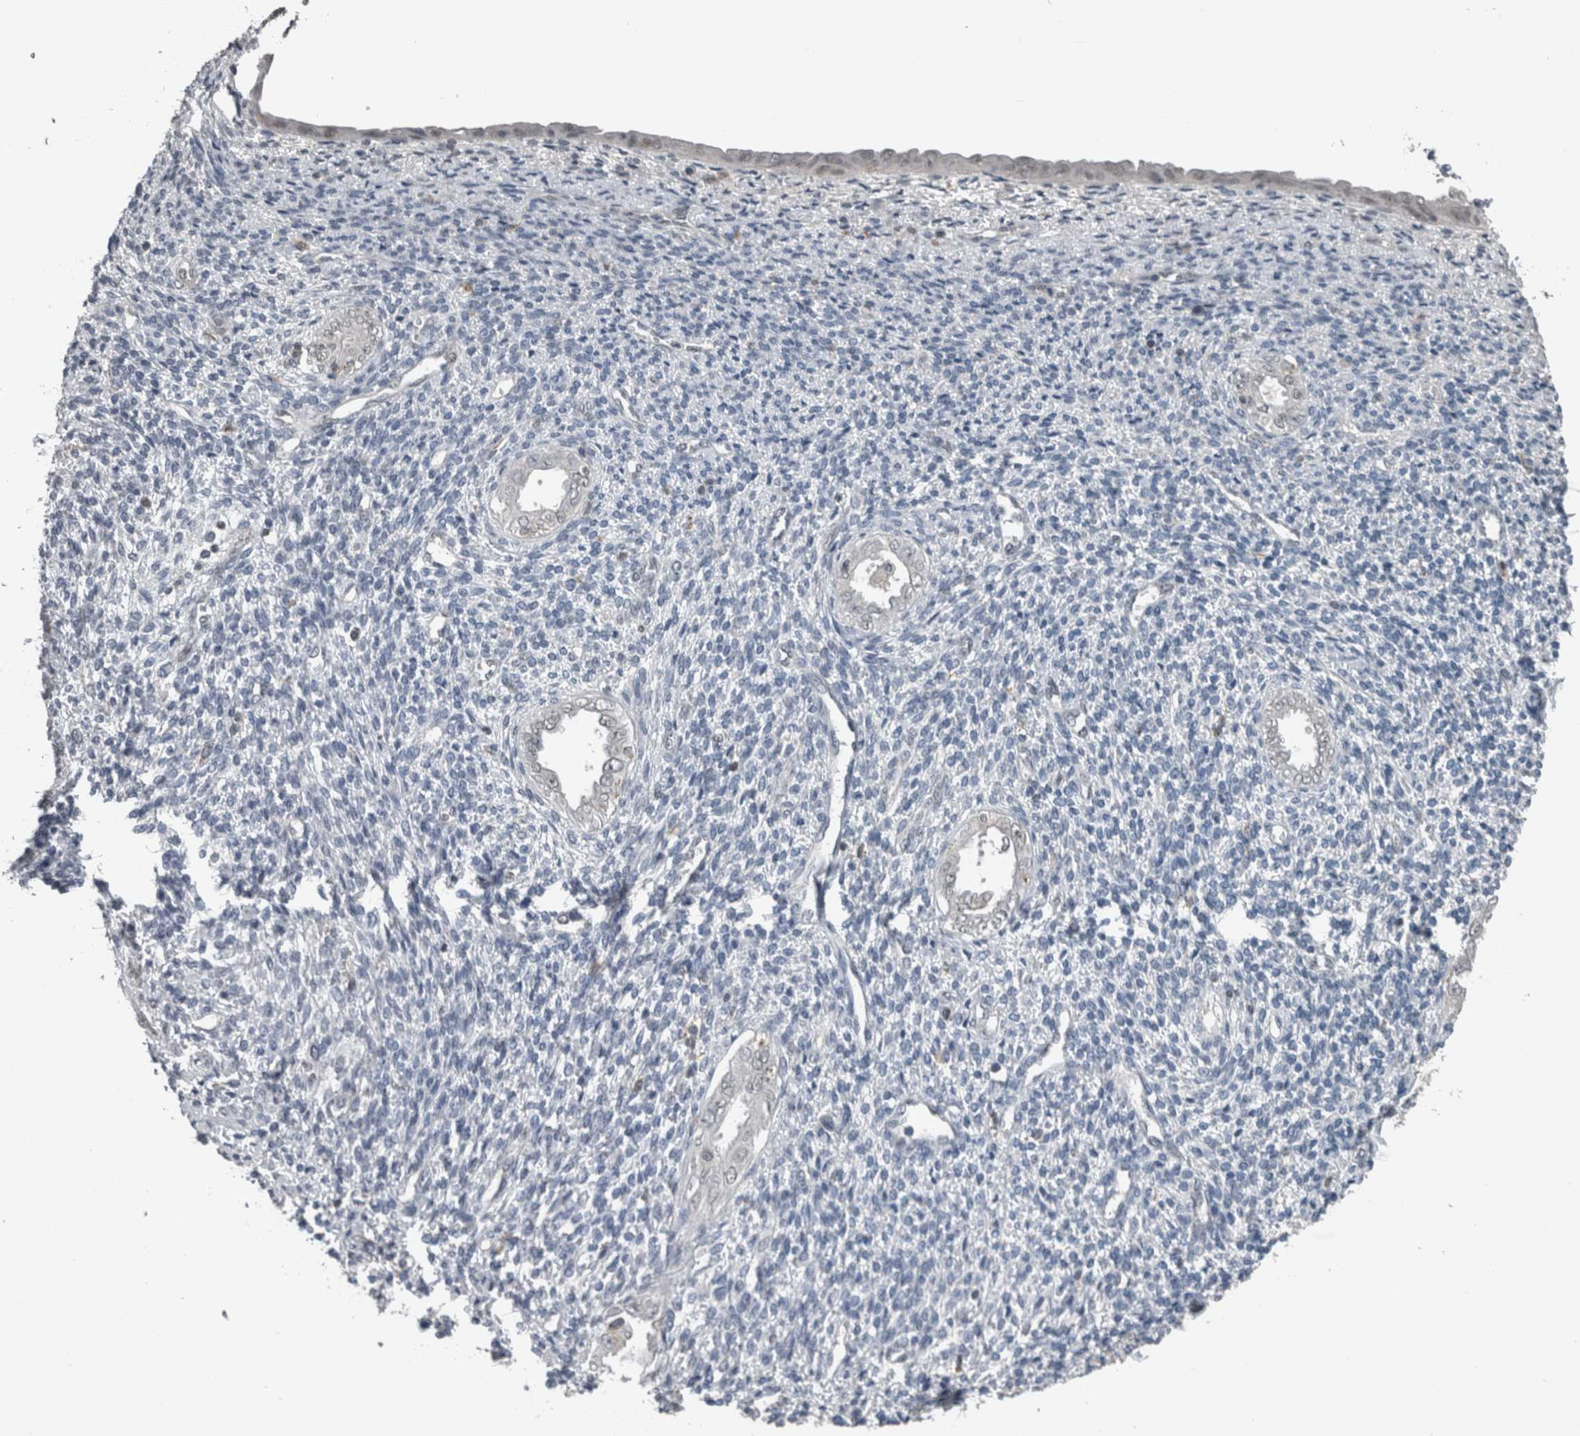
{"staining": {"intensity": "negative", "quantity": "none", "location": "none"}, "tissue": "endometrium", "cell_type": "Cells in endometrial stroma", "image_type": "normal", "snomed": [{"axis": "morphology", "description": "Normal tissue, NOS"}, {"axis": "topography", "description": "Endometrium"}], "caption": "An image of endometrium stained for a protein reveals no brown staining in cells in endometrial stroma. (Brightfield microscopy of DAB (3,3'-diaminobenzidine) immunohistochemistry (IHC) at high magnification).", "gene": "ZBTB21", "patient": {"sex": "female", "age": 66}}